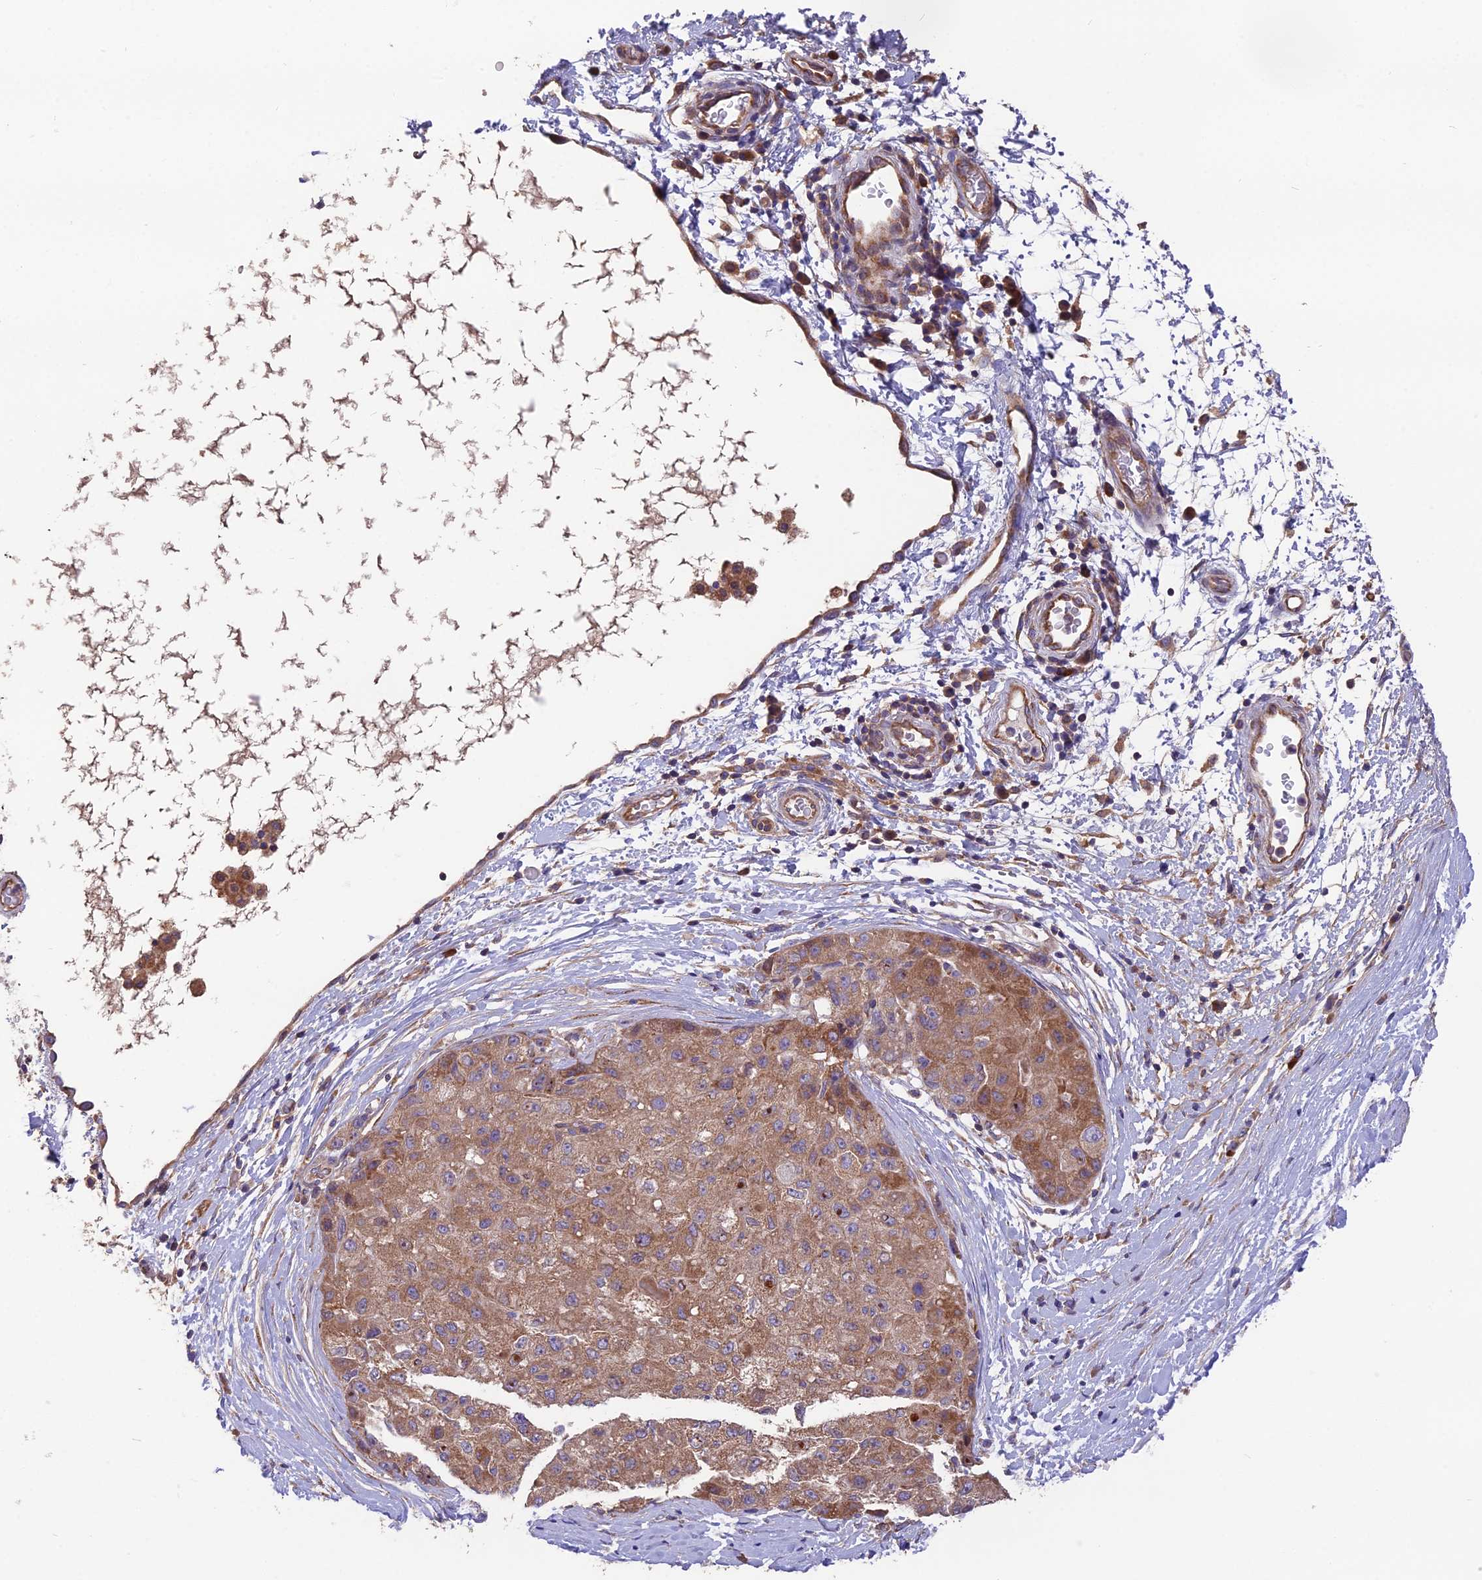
{"staining": {"intensity": "moderate", "quantity": ">75%", "location": "cytoplasmic/membranous"}, "tissue": "liver cancer", "cell_type": "Tumor cells", "image_type": "cancer", "snomed": [{"axis": "morphology", "description": "Carcinoma, Hepatocellular, NOS"}, {"axis": "topography", "description": "Liver"}], "caption": "This histopathology image reveals IHC staining of liver cancer, with medium moderate cytoplasmic/membranous expression in about >75% of tumor cells.", "gene": "BLOC1S4", "patient": {"sex": "male", "age": 80}}